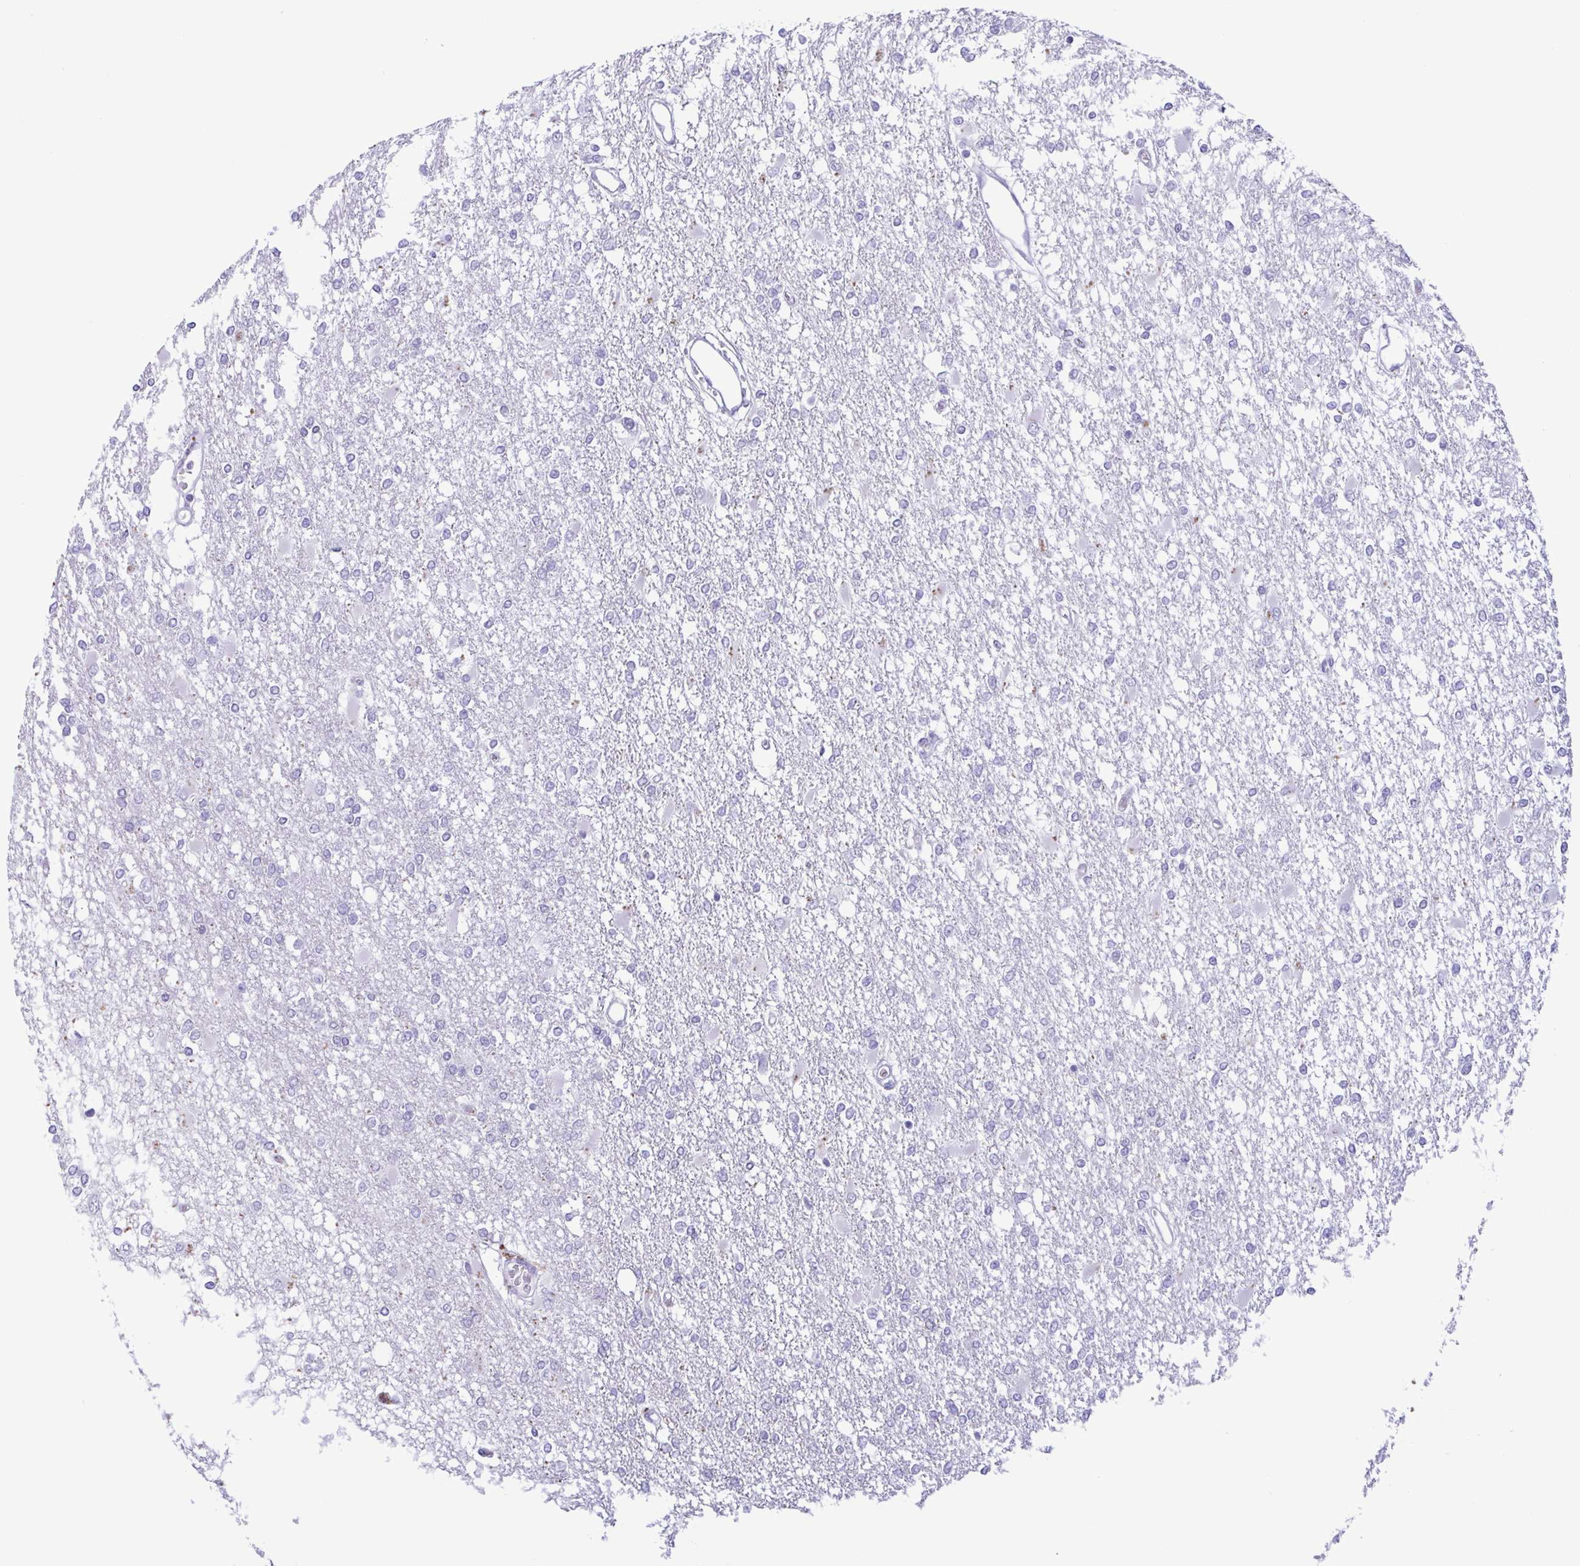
{"staining": {"intensity": "negative", "quantity": "none", "location": "none"}, "tissue": "glioma", "cell_type": "Tumor cells", "image_type": "cancer", "snomed": [{"axis": "morphology", "description": "Glioma, malignant, High grade"}, {"axis": "topography", "description": "Cerebral cortex"}], "caption": "DAB (3,3'-diaminobenzidine) immunohistochemical staining of glioma shows no significant expression in tumor cells.", "gene": "LTF", "patient": {"sex": "male", "age": 79}}